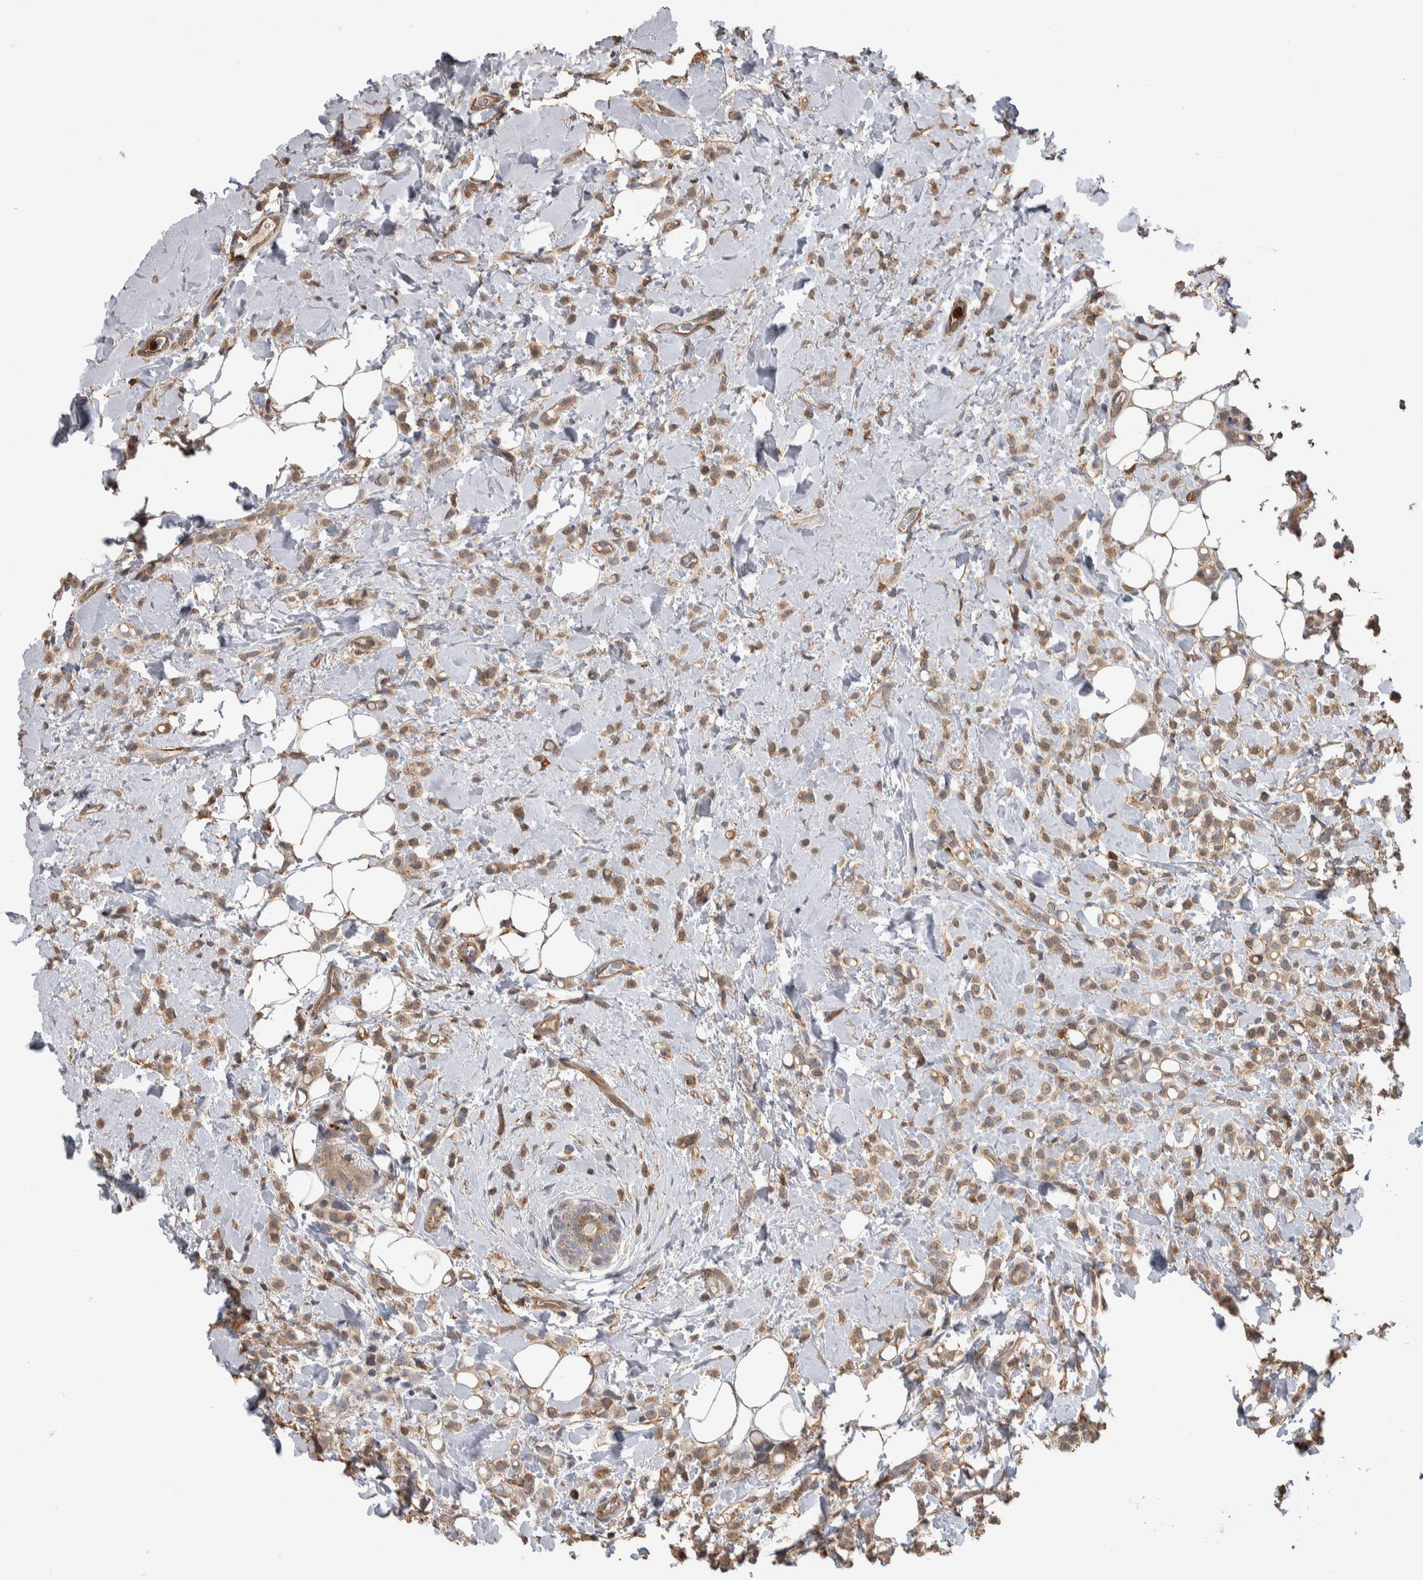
{"staining": {"intensity": "weak", "quantity": ">75%", "location": "cytoplasmic/membranous"}, "tissue": "breast cancer", "cell_type": "Tumor cells", "image_type": "cancer", "snomed": [{"axis": "morphology", "description": "Normal tissue, NOS"}, {"axis": "morphology", "description": "Lobular carcinoma"}, {"axis": "topography", "description": "Breast"}], "caption": "This is an image of immunohistochemistry staining of lobular carcinoma (breast), which shows weak expression in the cytoplasmic/membranous of tumor cells.", "gene": "SDCBP", "patient": {"sex": "female", "age": 50}}